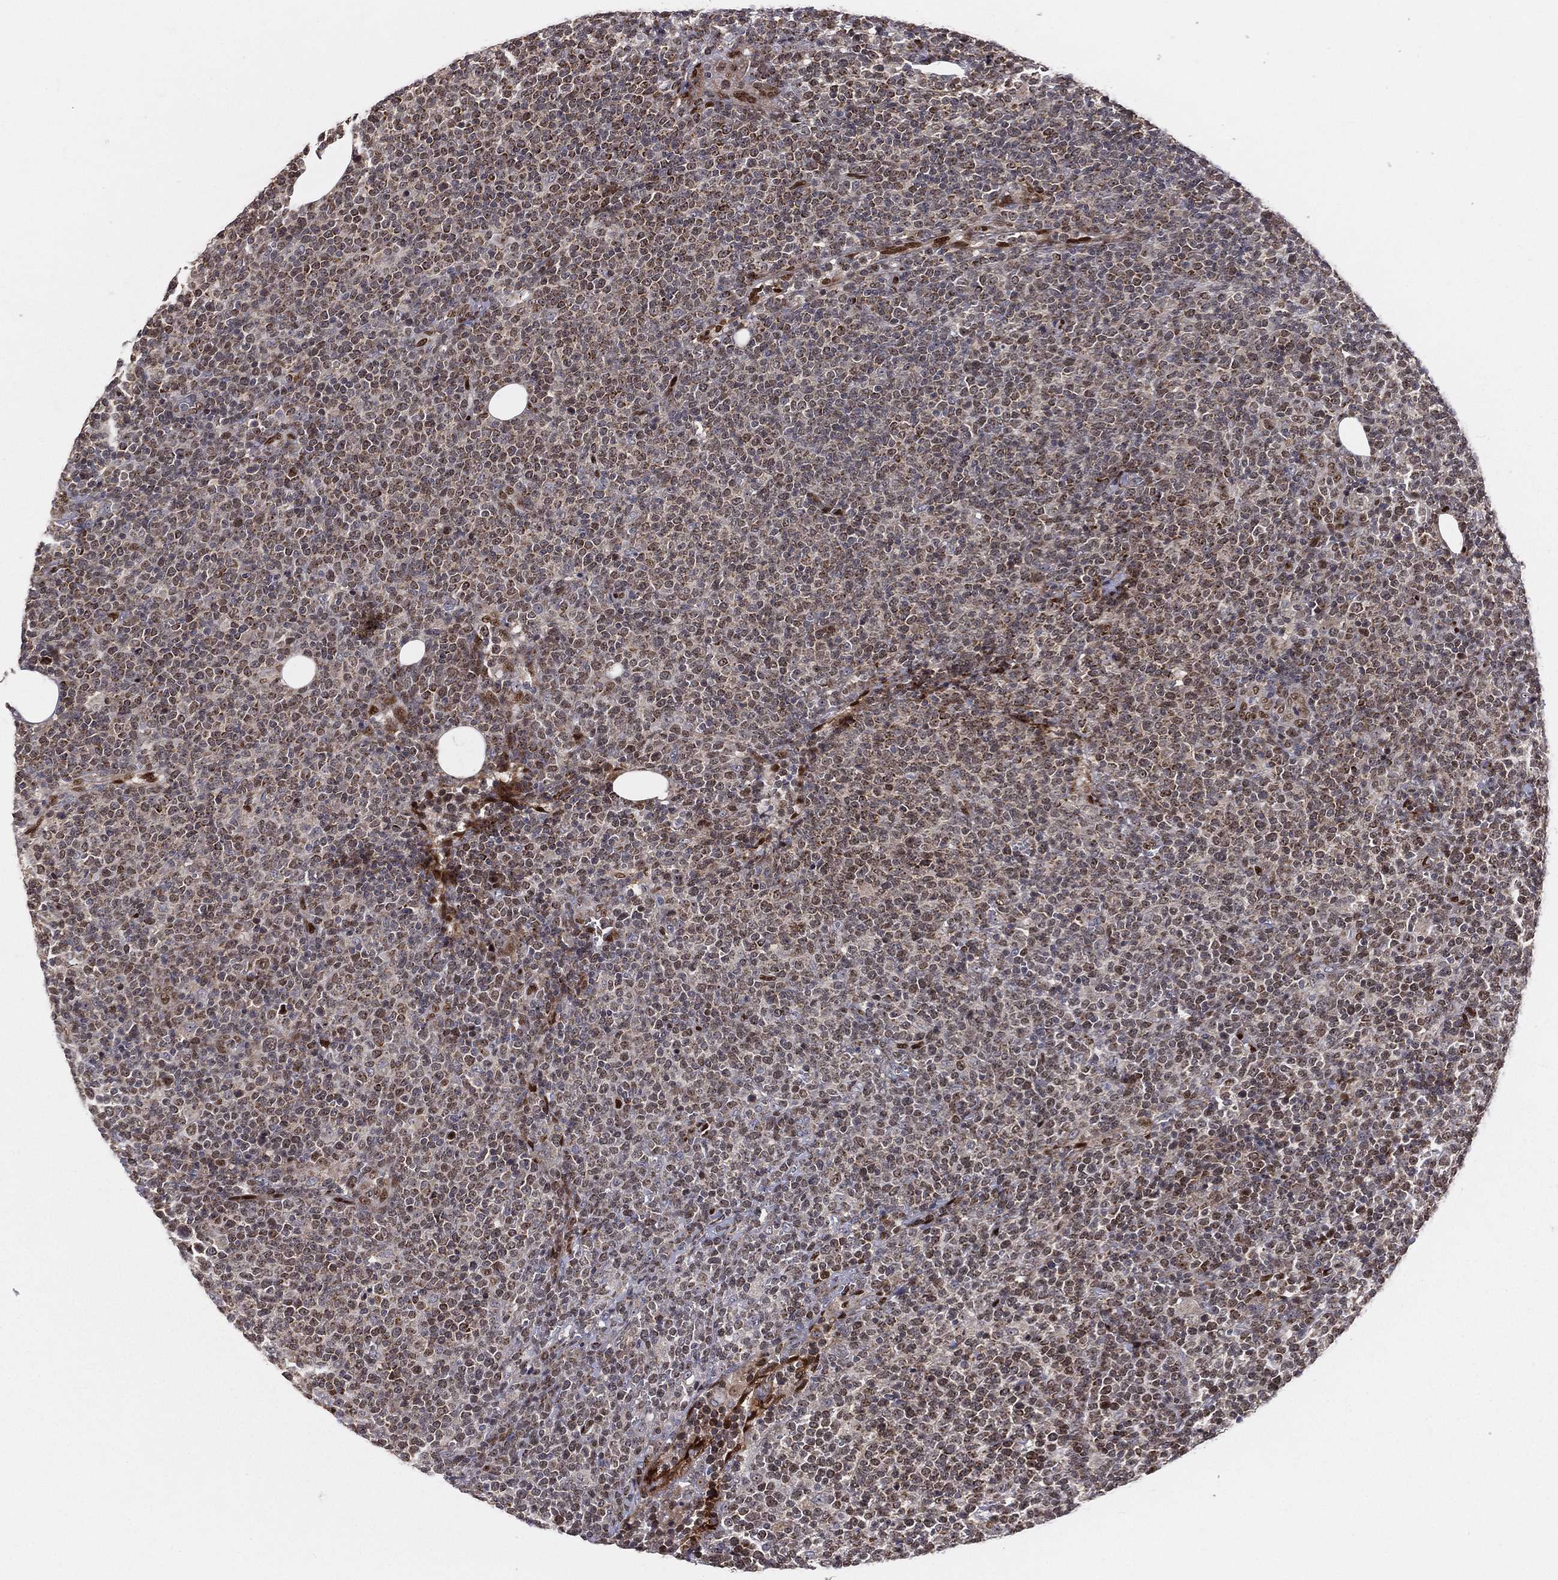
{"staining": {"intensity": "moderate", "quantity": "25%-75%", "location": "nuclear"}, "tissue": "lymphoma", "cell_type": "Tumor cells", "image_type": "cancer", "snomed": [{"axis": "morphology", "description": "Malignant lymphoma, non-Hodgkin's type, High grade"}, {"axis": "topography", "description": "Lymph node"}], "caption": "A high-resolution micrograph shows immunohistochemistry (IHC) staining of malignant lymphoma, non-Hodgkin's type (high-grade), which demonstrates moderate nuclear expression in about 25%-75% of tumor cells.", "gene": "ZEB1", "patient": {"sex": "male", "age": 61}}